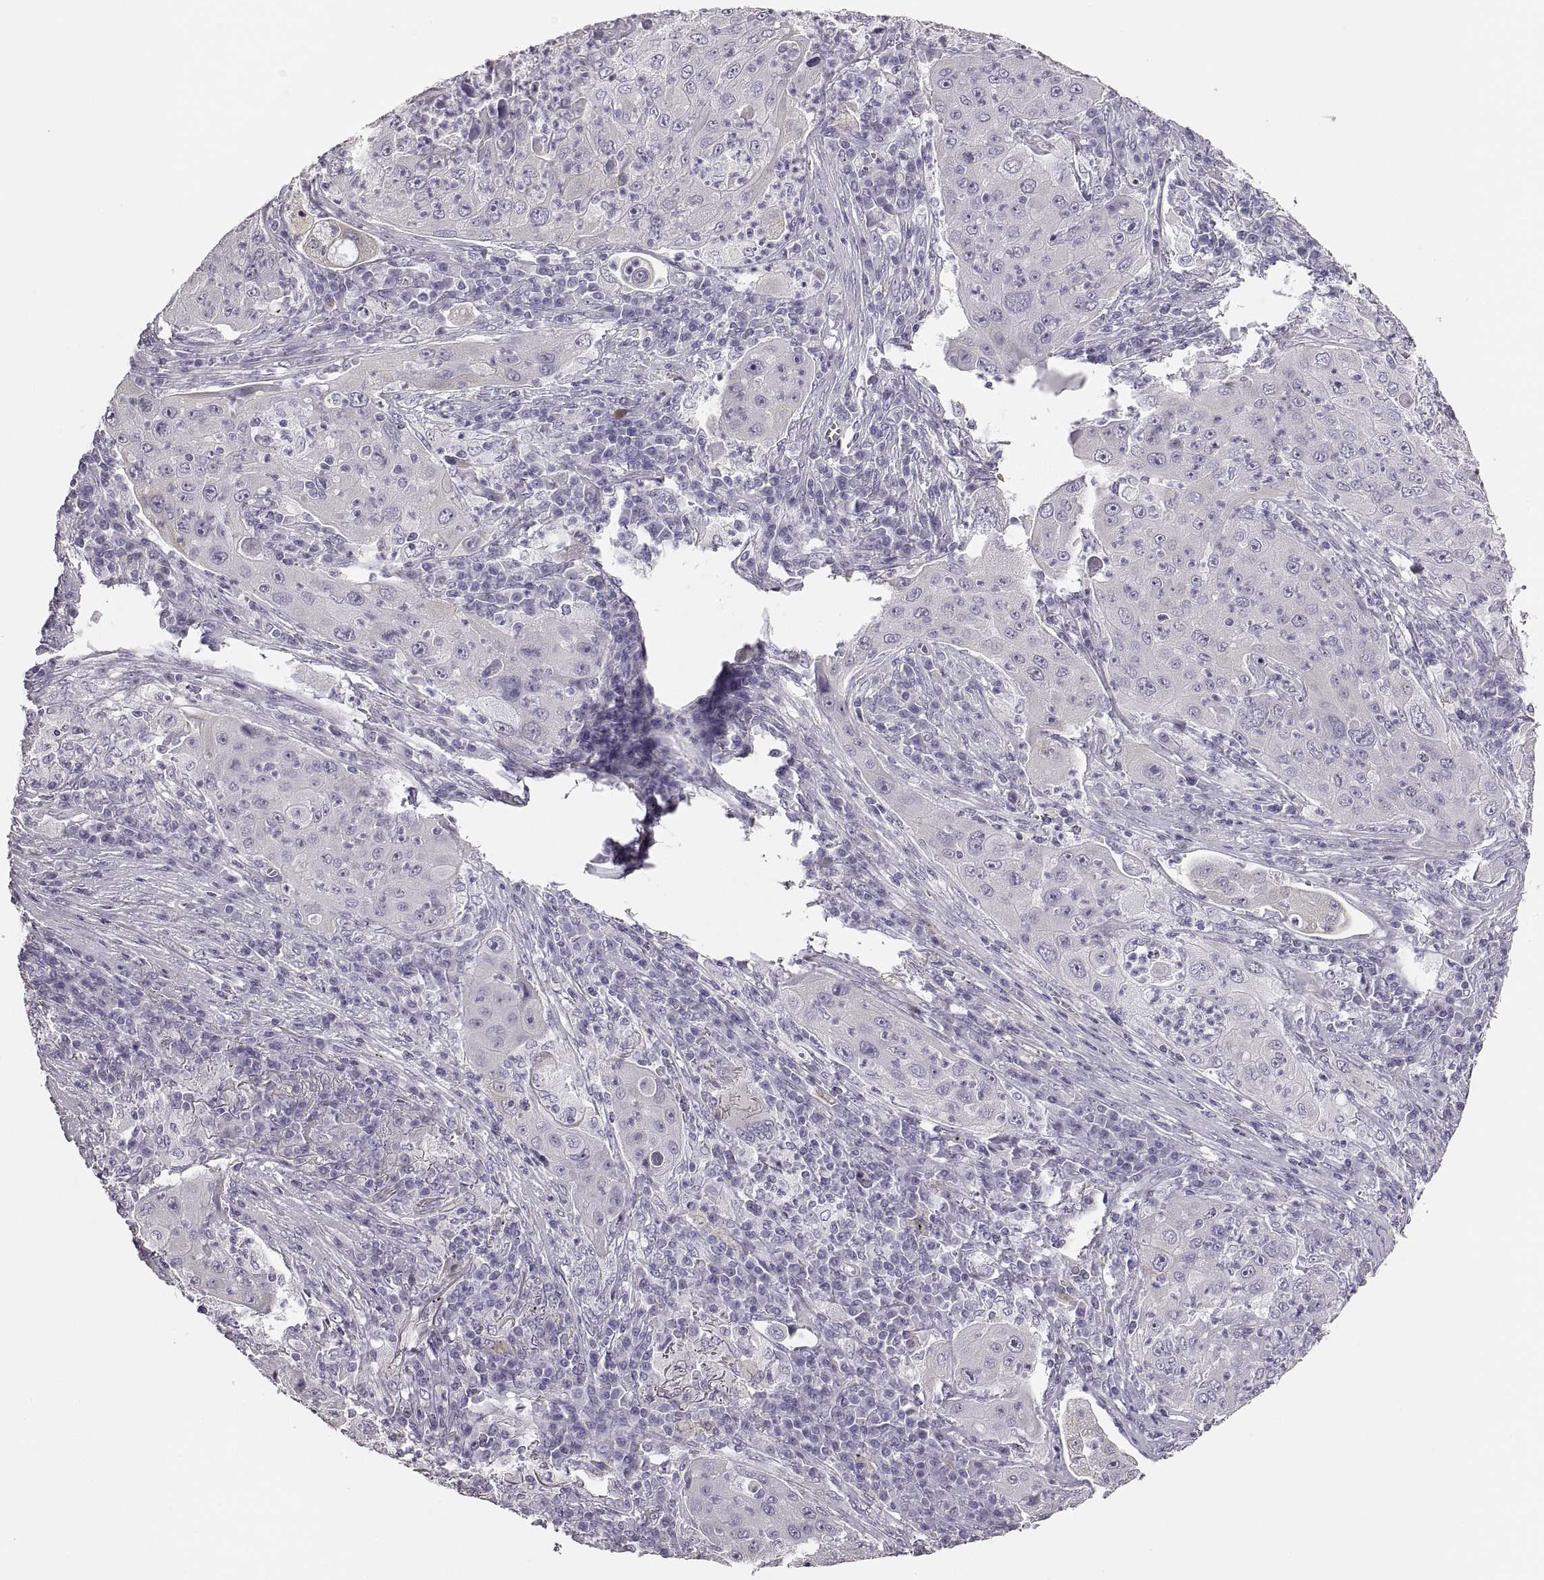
{"staining": {"intensity": "negative", "quantity": "none", "location": "none"}, "tissue": "lung cancer", "cell_type": "Tumor cells", "image_type": "cancer", "snomed": [{"axis": "morphology", "description": "Squamous cell carcinoma, NOS"}, {"axis": "topography", "description": "Lung"}], "caption": "This is an IHC micrograph of human lung cancer (squamous cell carcinoma). There is no expression in tumor cells.", "gene": "RDH13", "patient": {"sex": "female", "age": 59}}